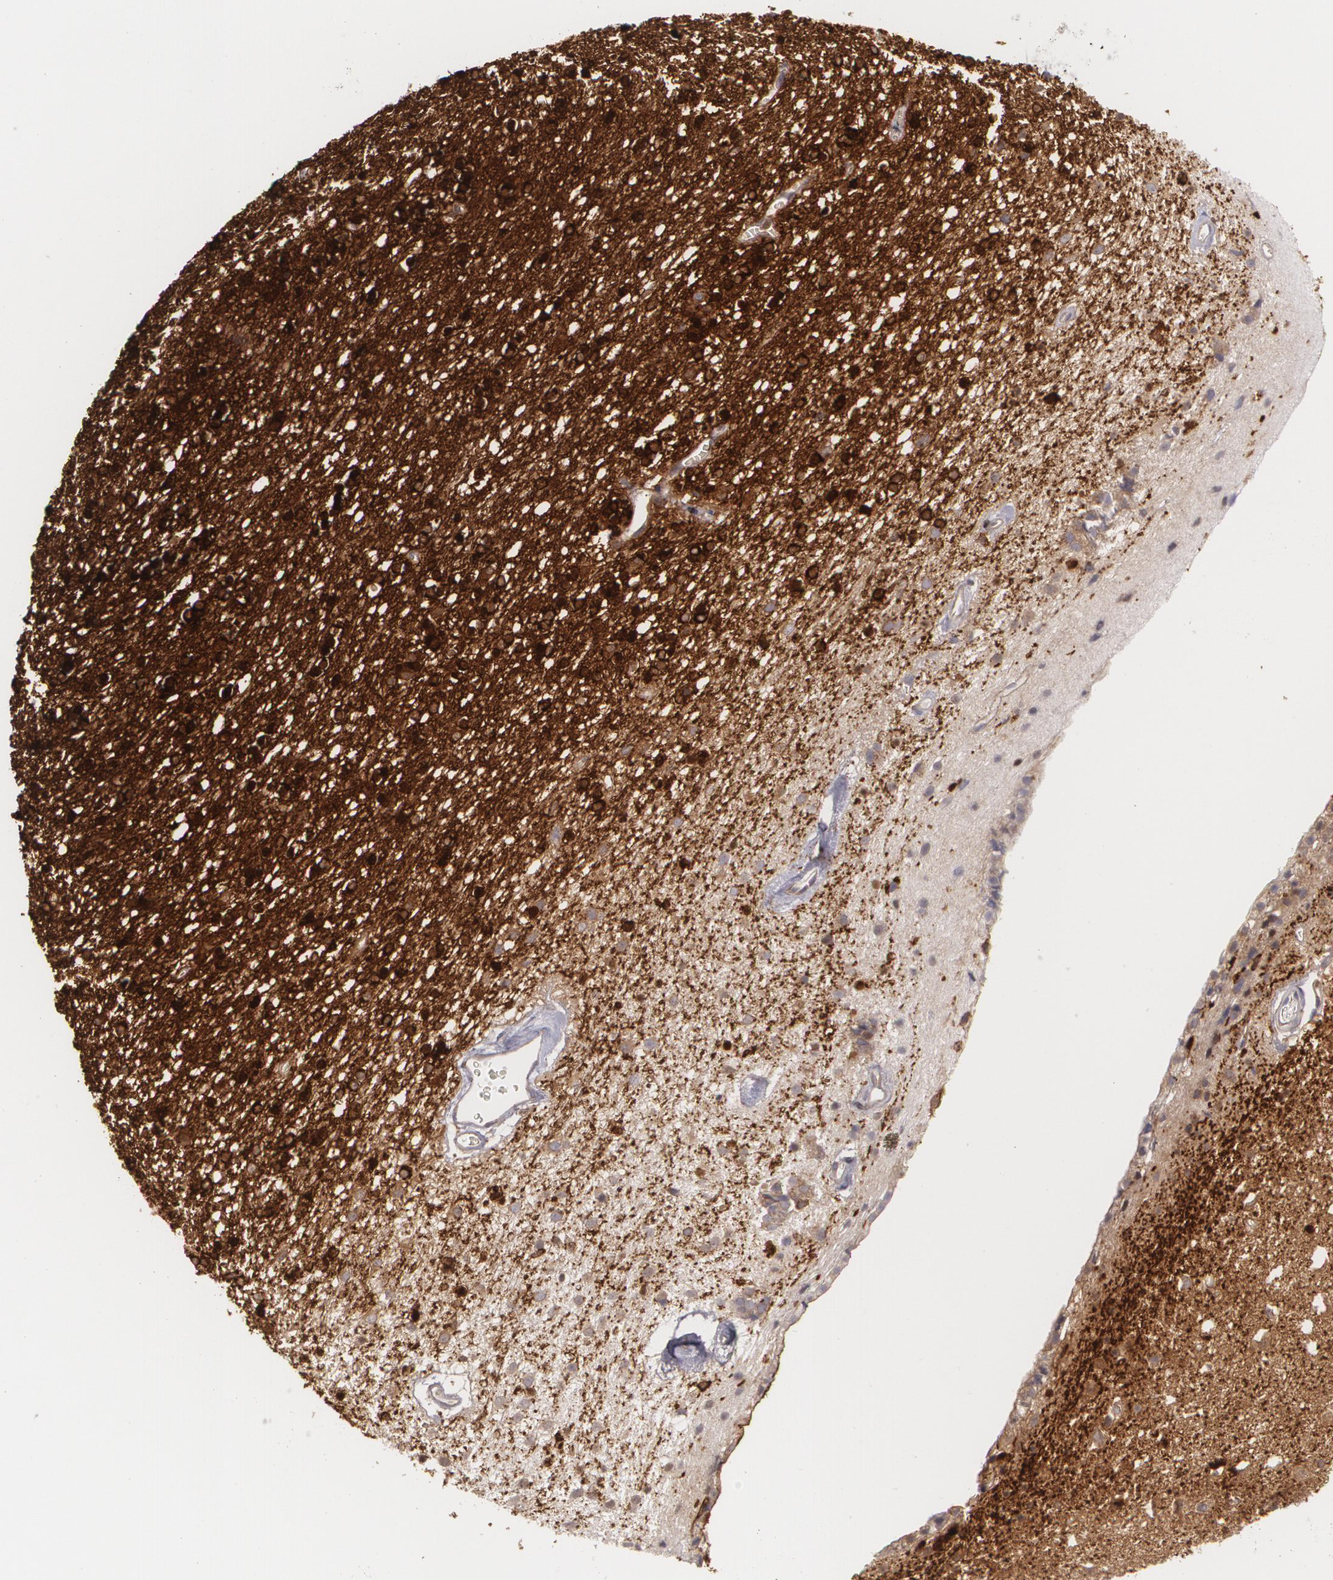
{"staining": {"intensity": "strong", "quantity": ">75%", "location": "cytoplasmic/membranous"}, "tissue": "caudate", "cell_type": "Glial cells", "image_type": "normal", "snomed": [{"axis": "morphology", "description": "Normal tissue, NOS"}, {"axis": "topography", "description": "Lateral ventricle wall"}], "caption": "IHC (DAB) staining of normal human caudate displays strong cytoplasmic/membranous protein staining in about >75% of glial cells.", "gene": "BIN1", "patient": {"sex": "female", "age": 54}}